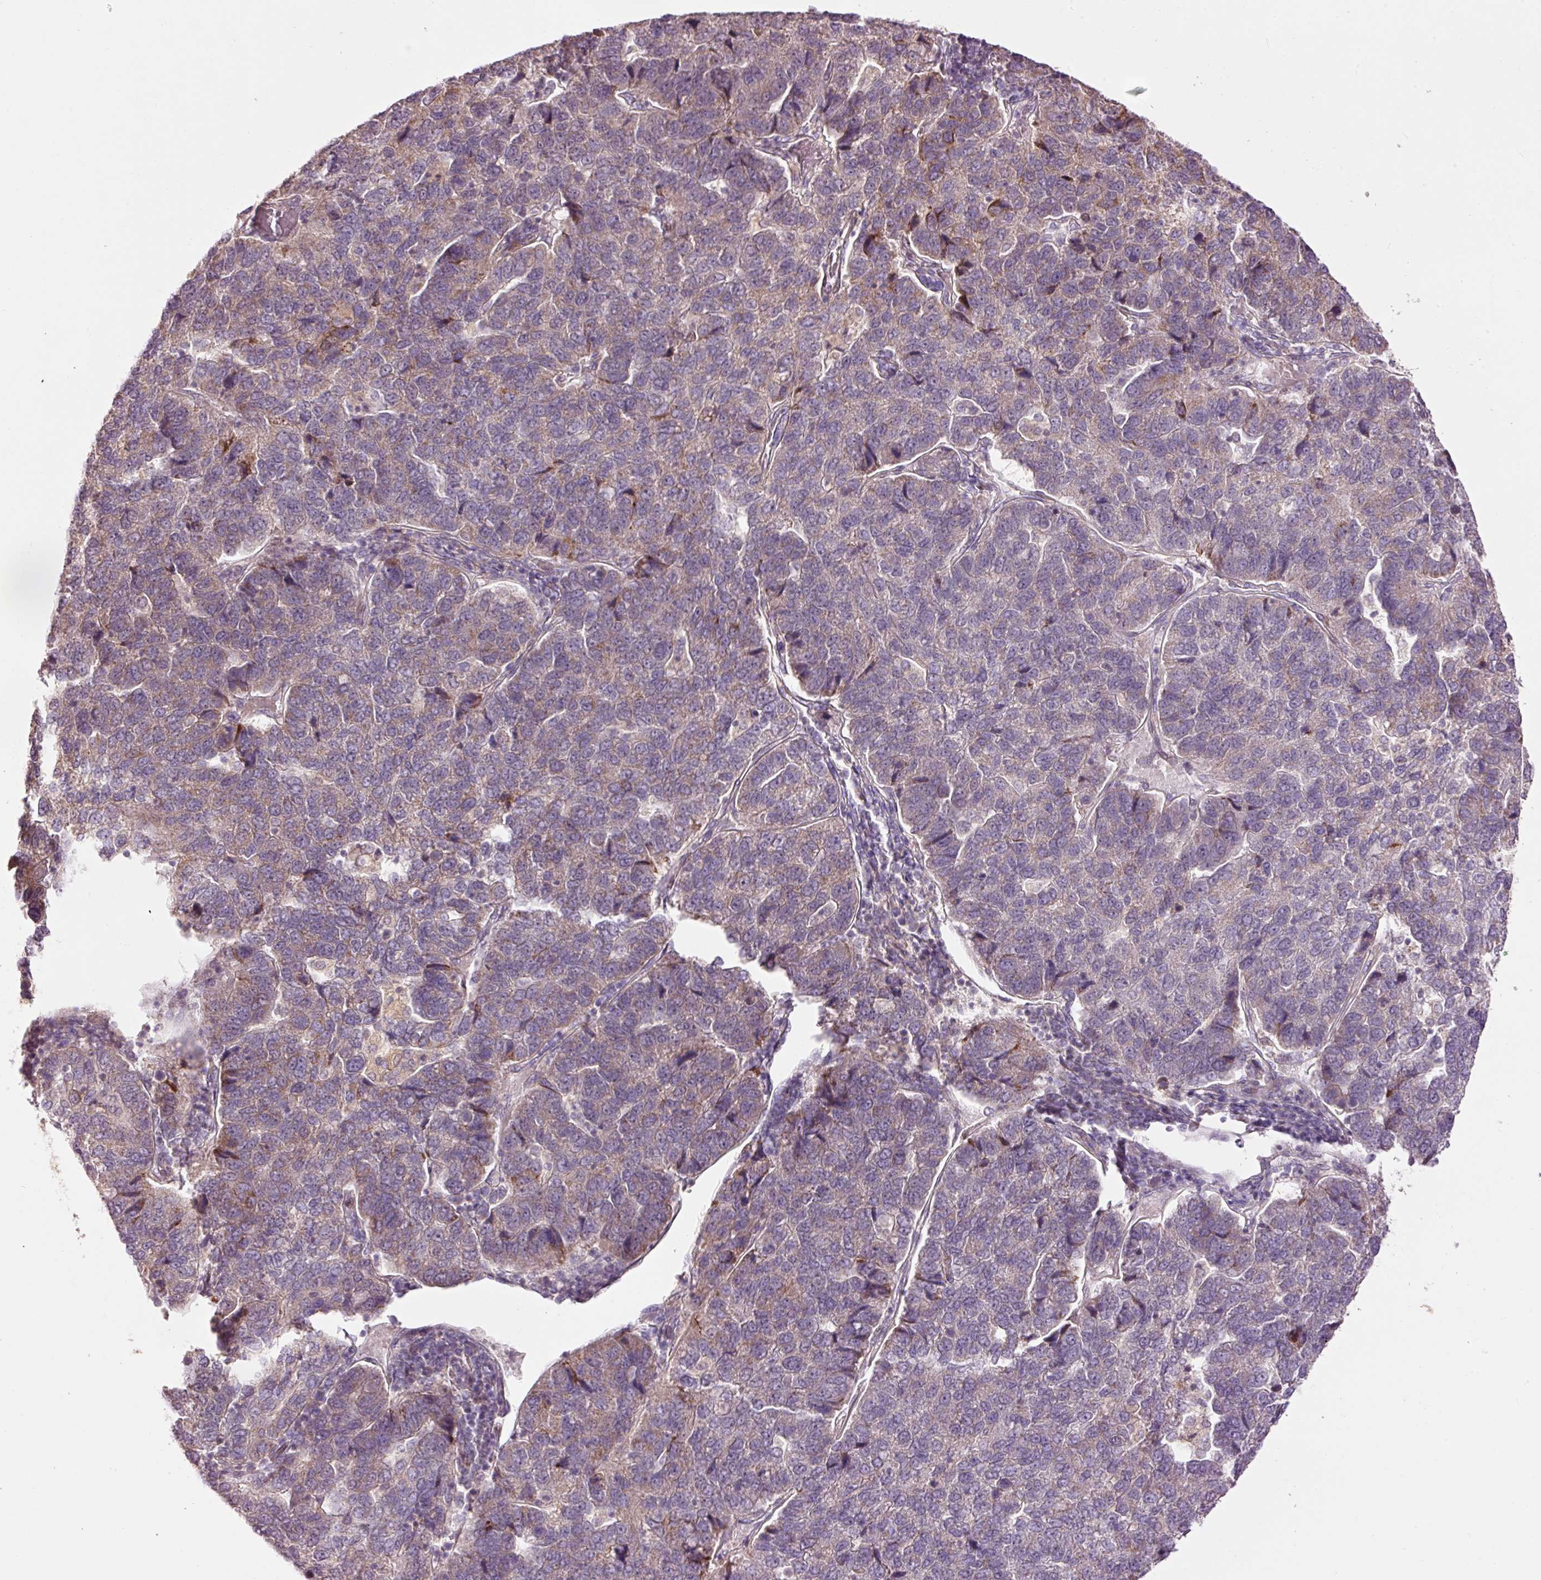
{"staining": {"intensity": "weak", "quantity": "25%-75%", "location": "cytoplasmic/membranous"}, "tissue": "pancreatic cancer", "cell_type": "Tumor cells", "image_type": "cancer", "snomed": [{"axis": "morphology", "description": "Adenocarcinoma, NOS"}, {"axis": "topography", "description": "Pancreas"}], "caption": "Weak cytoplasmic/membranous expression for a protein is present in approximately 25%-75% of tumor cells of pancreatic cancer using IHC.", "gene": "SLC29A3", "patient": {"sex": "female", "age": 61}}